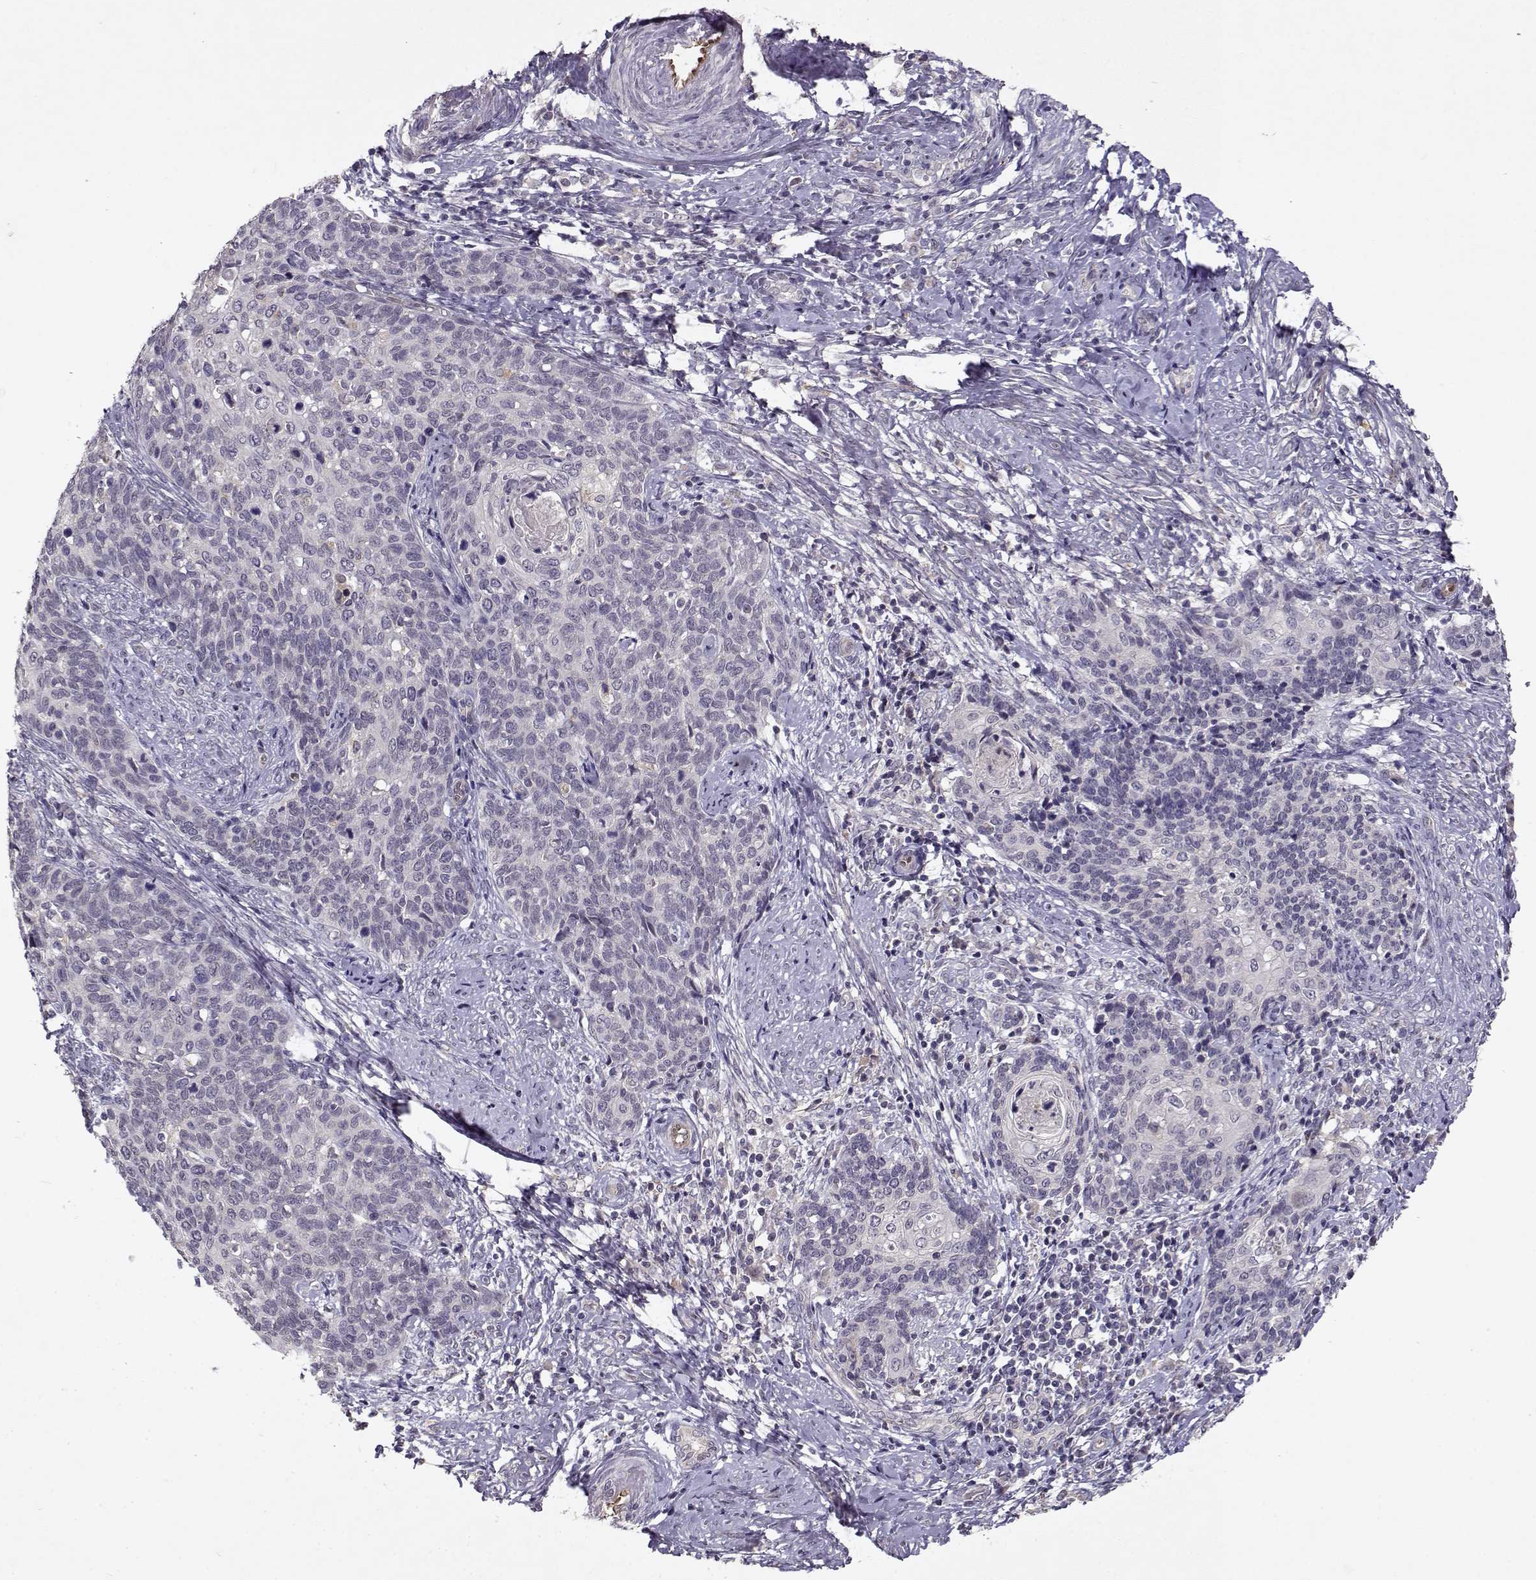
{"staining": {"intensity": "negative", "quantity": "none", "location": "none"}, "tissue": "cervical cancer", "cell_type": "Tumor cells", "image_type": "cancer", "snomed": [{"axis": "morphology", "description": "Squamous cell carcinoma, NOS"}, {"axis": "topography", "description": "Cervix"}], "caption": "There is no significant staining in tumor cells of cervical squamous cell carcinoma.", "gene": "BMX", "patient": {"sex": "female", "age": 39}}